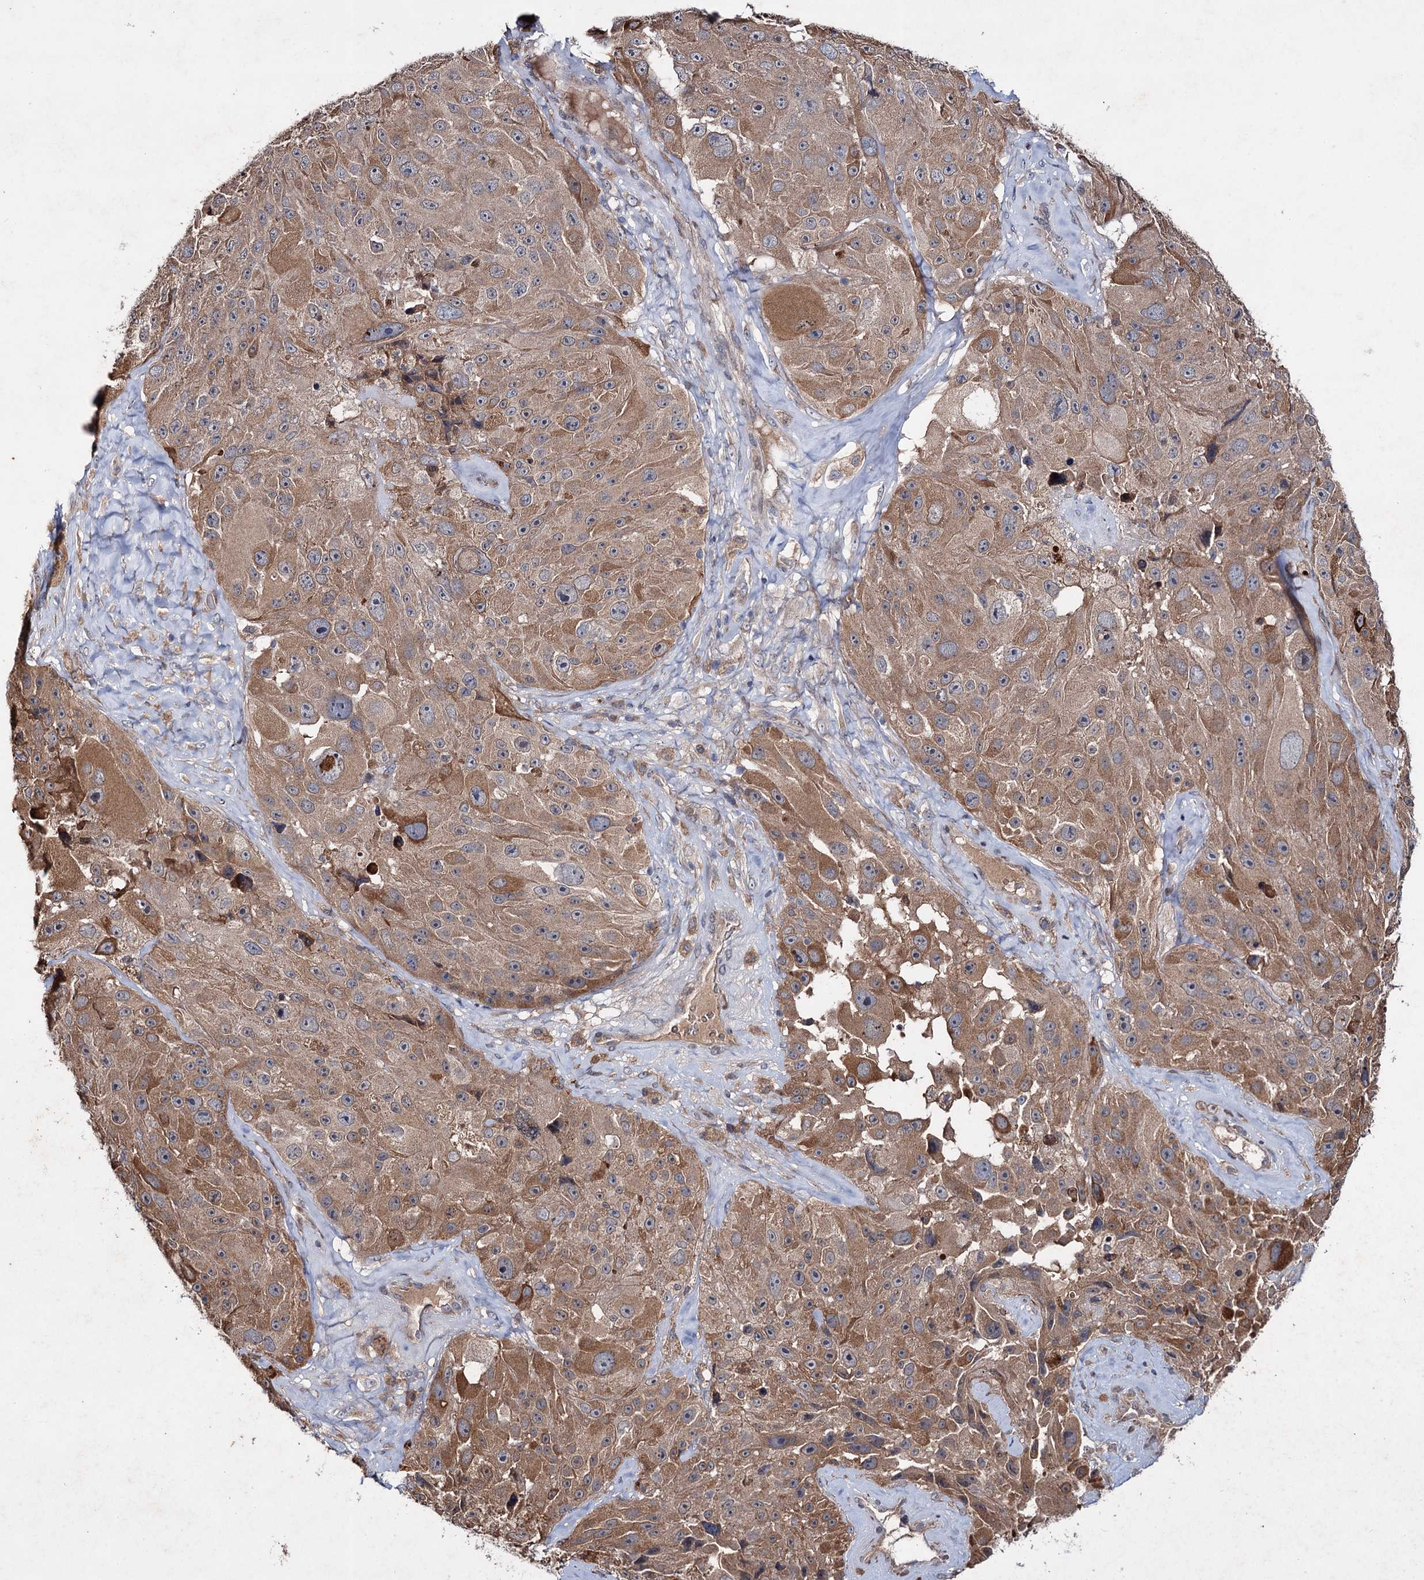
{"staining": {"intensity": "moderate", "quantity": ">75%", "location": "cytoplasmic/membranous"}, "tissue": "melanoma", "cell_type": "Tumor cells", "image_type": "cancer", "snomed": [{"axis": "morphology", "description": "Malignant melanoma, Metastatic site"}, {"axis": "topography", "description": "Lymph node"}], "caption": "Immunohistochemistry (IHC) (DAB (3,3'-diaminobenzidine)) staining of melanoma displays moderate cytoplasmic/membranous protein staining in about >75% of tumor cells.", "gene": "PTPN3", "patient": {"sex": "male", "age": 62}}